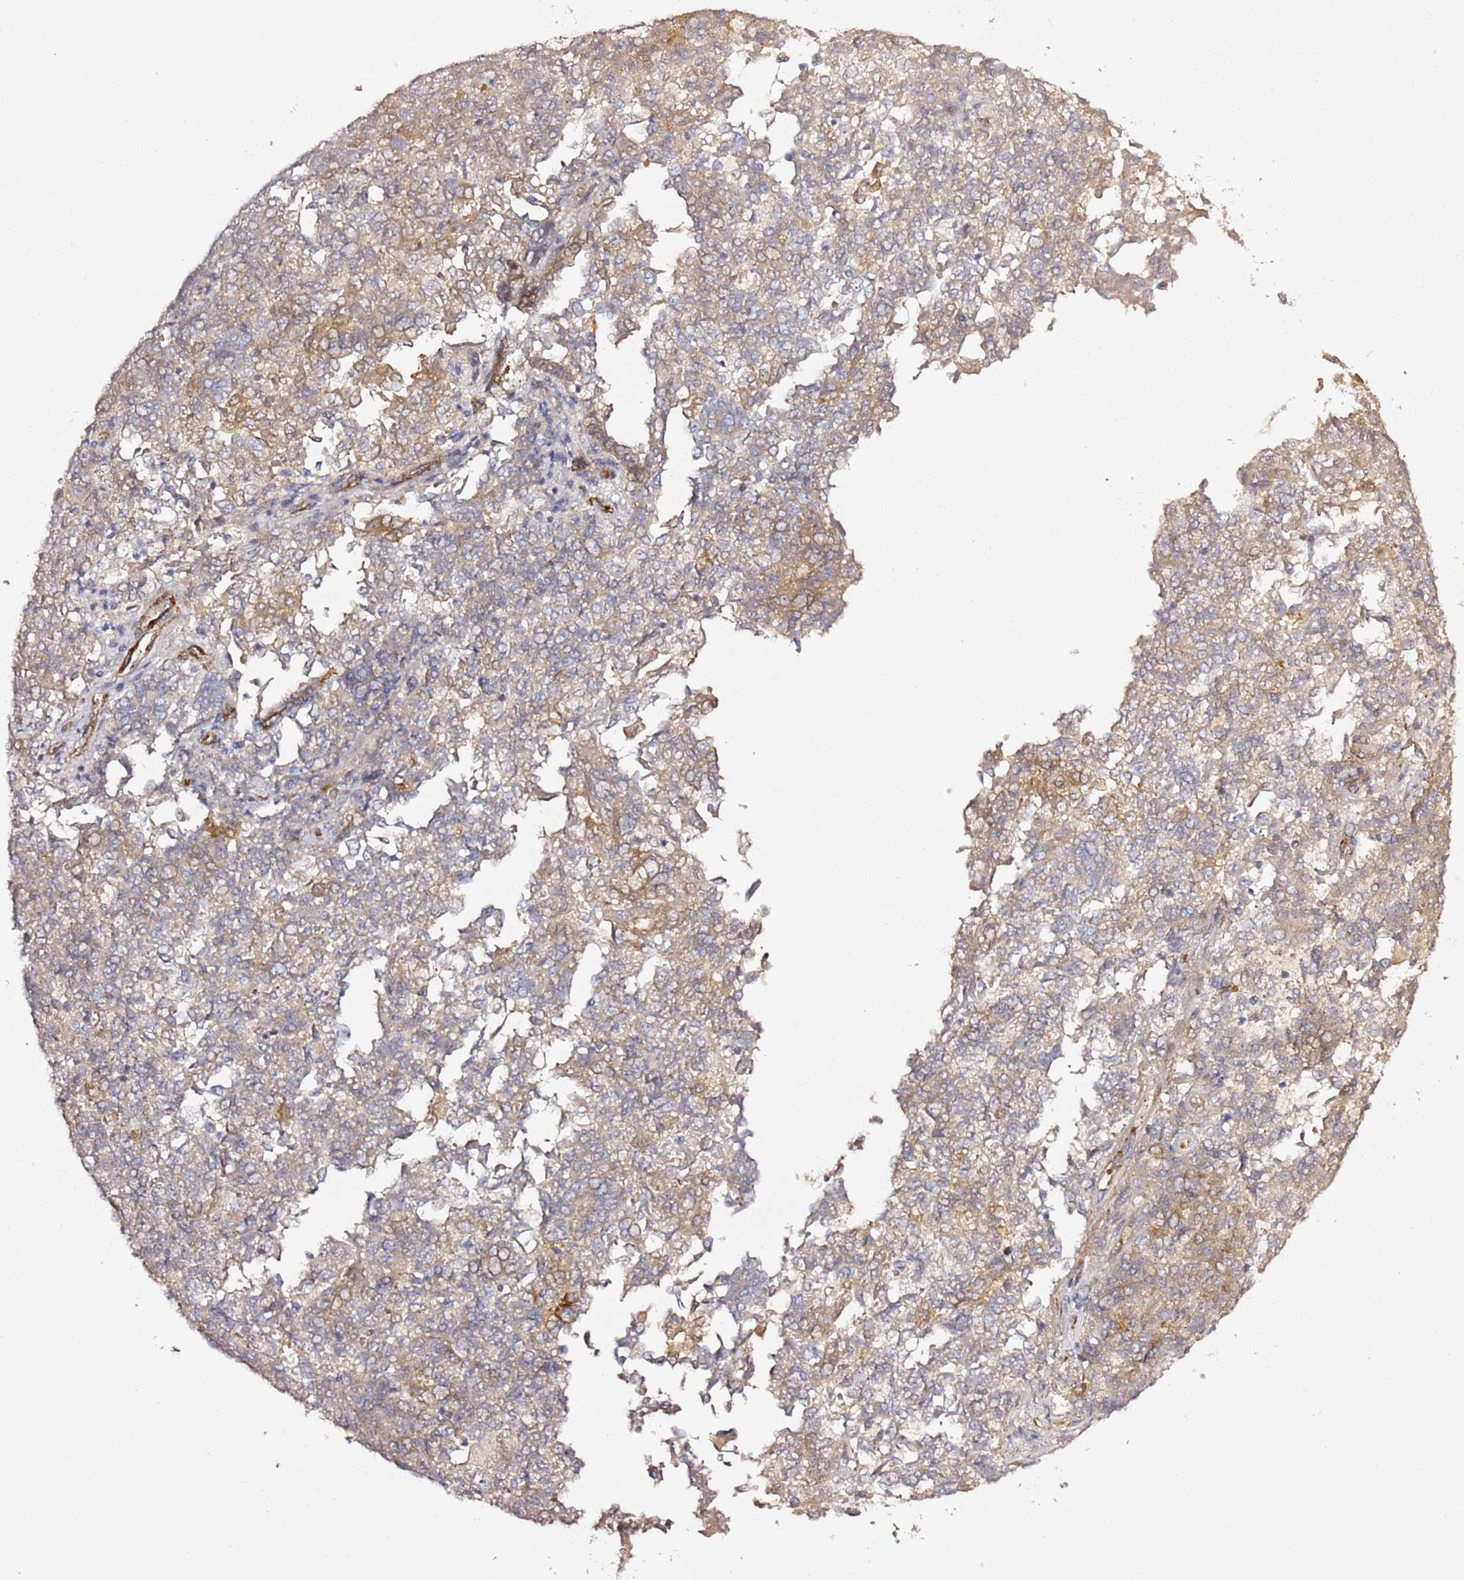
{"staining": {"intensity": "moderate", "quantity": "<25%", "location": "cytoplasmic/membranous"}, "tissue": "endometrial cancer", "cell_type": "Tumor cells", "image_type": "cancer", "snomed": [{"axis": "morphology", "description": "Adenocarcinoma, NOS"}, {"axis": "topography", "description": "Endometrium"}], "caption": "Protein positivity by immunohistochemistry exhibits moderate cytoplasmic/membranous expression in approximately <25% of tumor cells in endometrial adenocarcinoma.", "gene": "EPS8L1", "patient": {"sex": "female", "age": 80}}